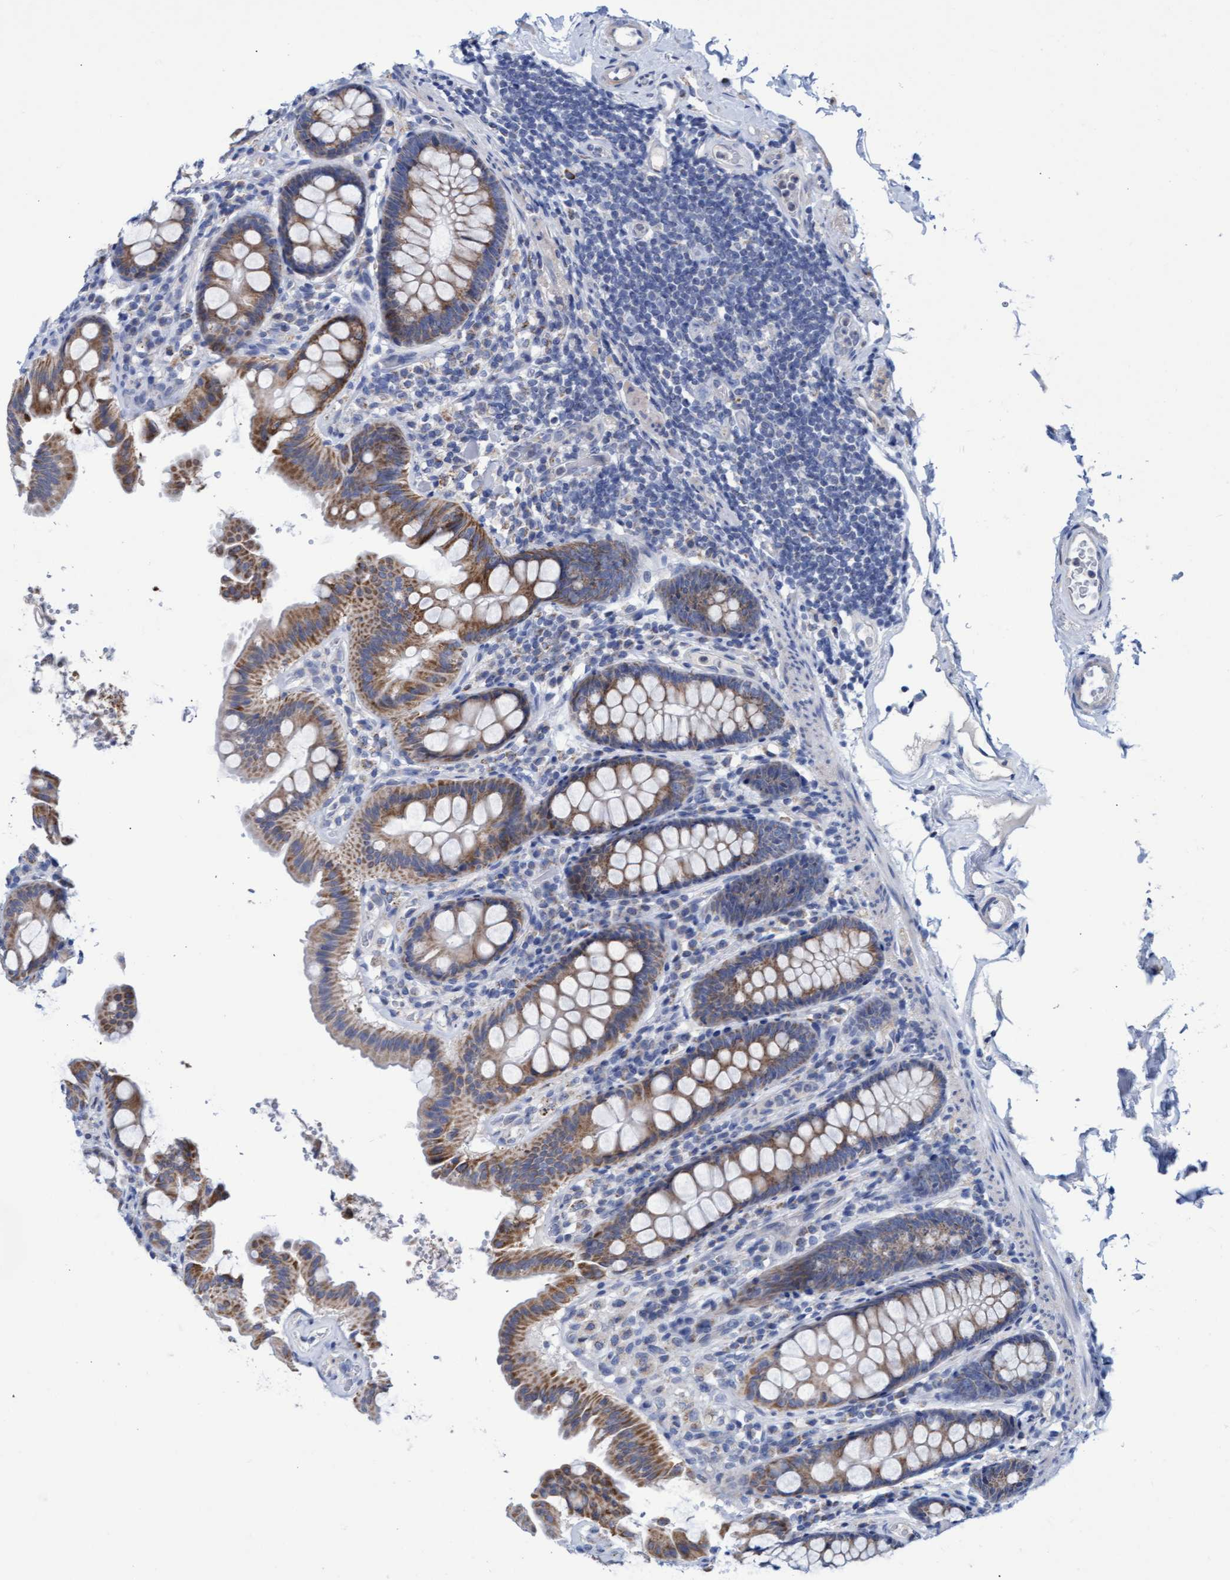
{"staining": {"intensity": "negative", "quantity": "none", "location": "none"}, "tissue": "colon", "cell_type": "Endothelial cells", "image_type": "normal", "snomed": [{"axis": "morphology", "description": "Normal tissue, NOS"}, {"axis": "topography", "description": "Colon"}, {"axis": "topography", "description": "Peripheral nerve tissue"}], "caption": "Immunohistochemical staining of normal human colon reveals no significant expression in endothelial cells. (DAB immunohistochemistry with hematoxylin counter stain).", "gene": "ZNF750", "patient": {"sex": "female", "age": 61}}